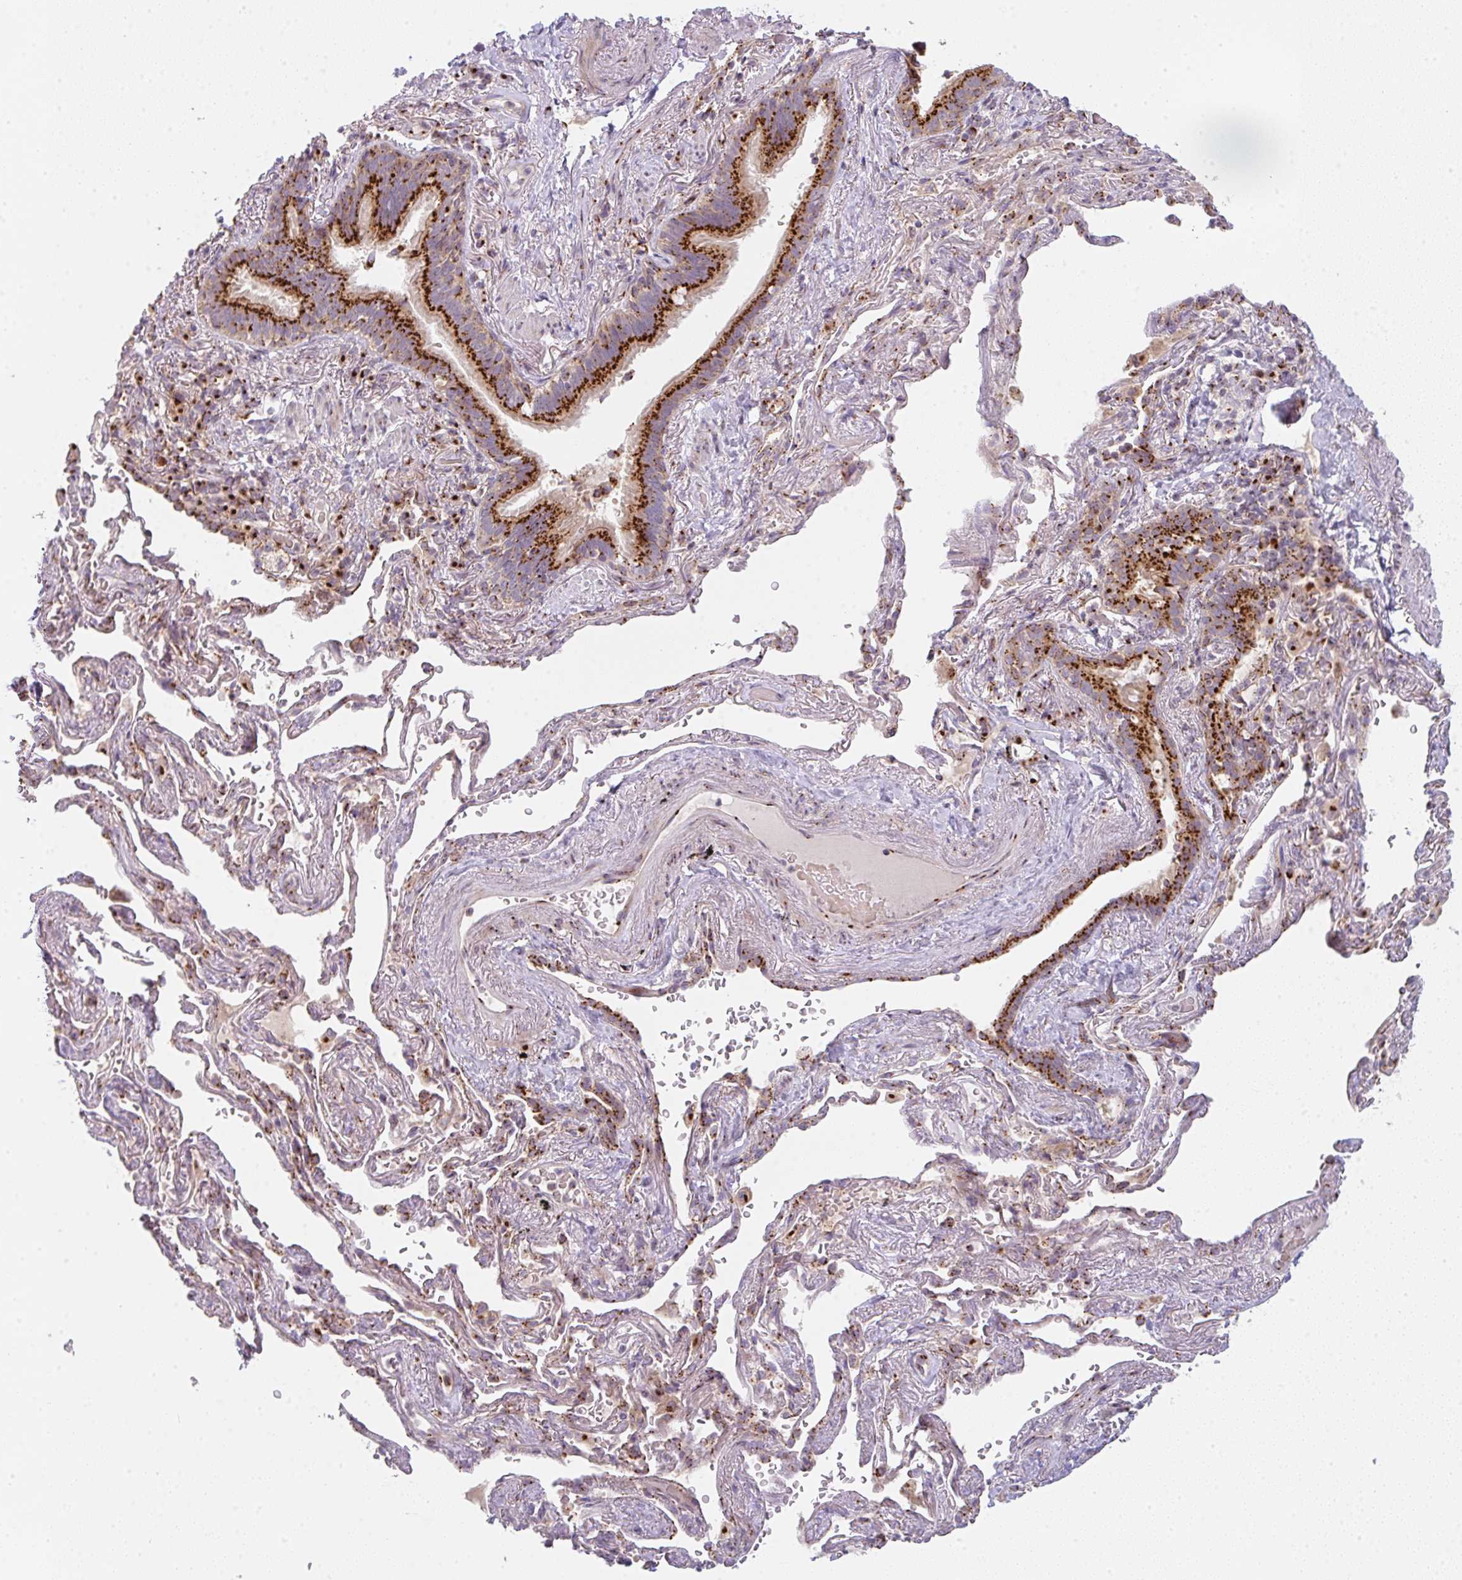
{"staining": {"intensity": "strong", "quantity": ">75%", "location": "cytoplasmic/membranous"}, "tissue": "bronchus", "cell_type": "Respiratory epithelial cells", "image_type": "normal", "snomed": [{"axis": "morphology", "description": "Normal tissue, NOS"}, {"axis": "topography", "description": "Bronchus"}], "caption": "This micrograph demonstrates immunohistochemistry (IHC) staining of benign human bronchus, with high strong cytoplasmic/membranous expression in about >75% of respiratory epithelial cells.", "gene": "GVQW3", "patient": {"sex": "male", "age": 70}}